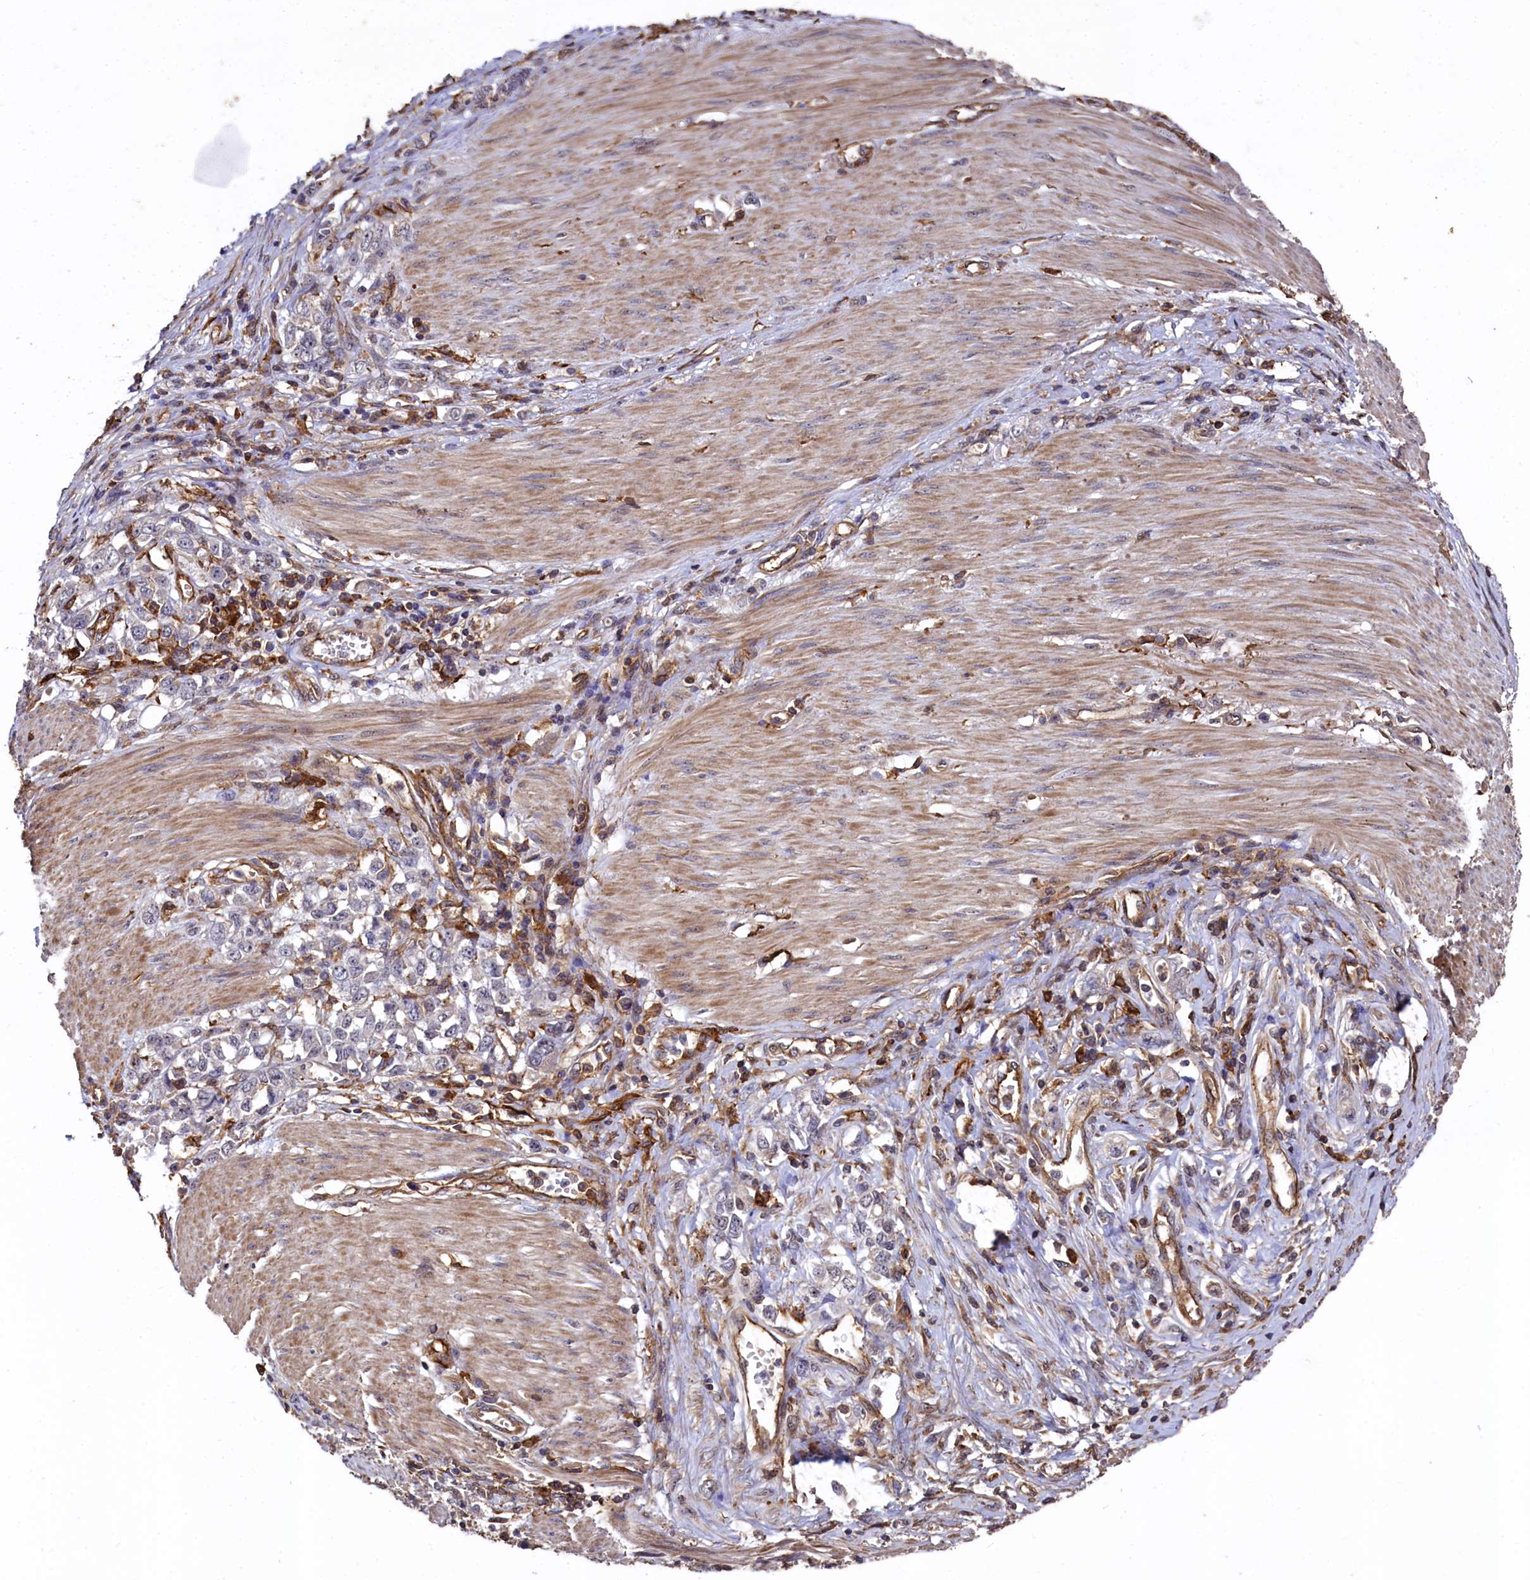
{"staining": {"intensity": "negative", "quantity": "none", "location": "none"}, "tissue": "stomach cancer", "cell_type": "Tumor cells", "image_type": "cancer", "snomed": [{"axis": "morphology", "description": "Adenocarcinoma, NOS"}, {"axis": "topography", "description": "Stomach"}], "caption": "This is an IHC histopathology image of adenocarcinoma (stomach). There is no expression in tumor cells.", "gene": "PLEKHO2", "patient": {"sex": "female", "age": 76}}